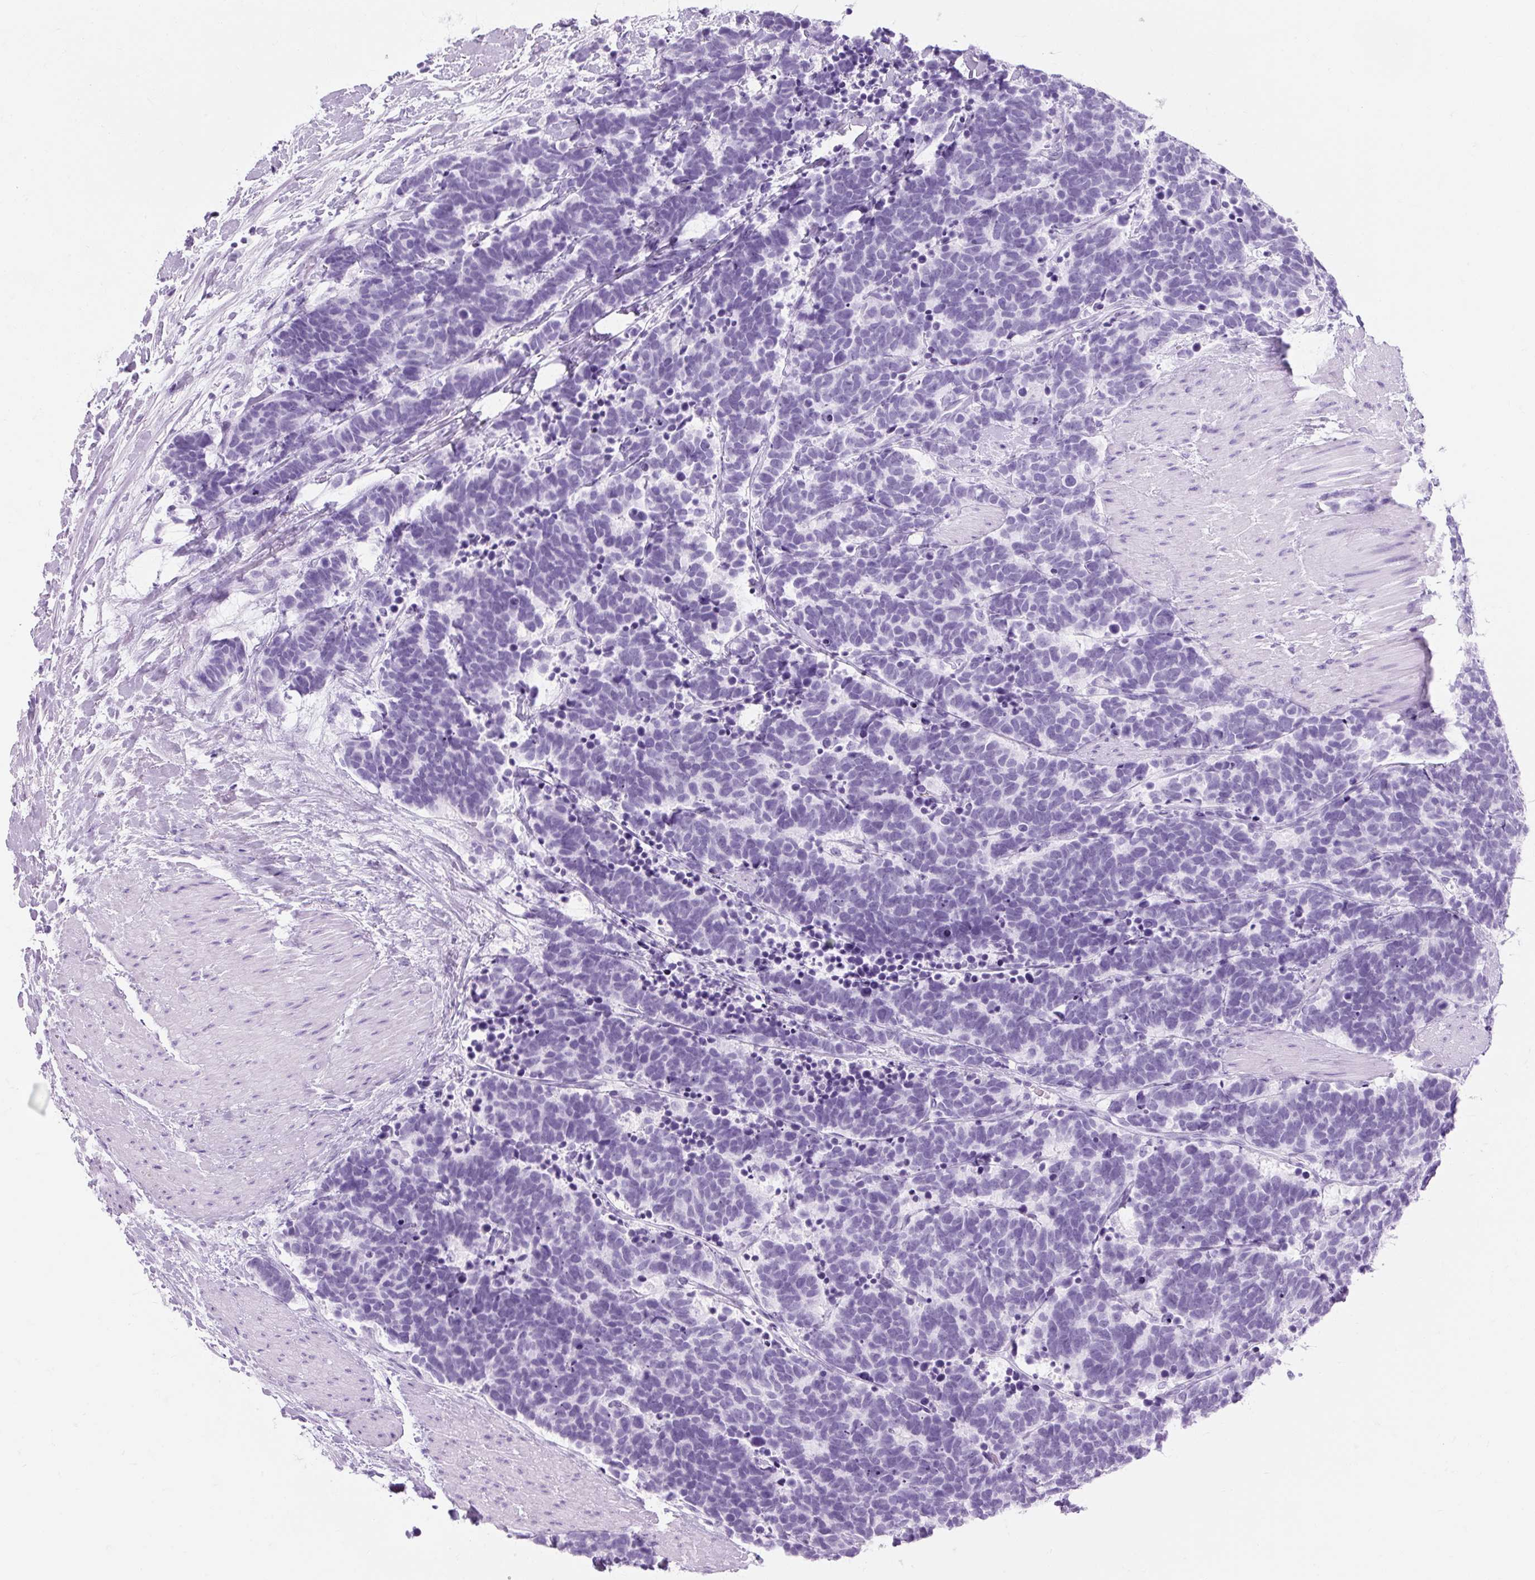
{"staining": {"intensity": "negative", "quantity": "none", "location": "none"}, "tissue": "carcinoid", "cell_type": "Tumor cells", "image_type": "cancer", "snomed": [{"axis": "morphology", "description": "Carcinoma, NOS"}, {"axis": "morphology", "description": "Carcinoid, malignant, NOS"}, {"axis": "topography", "description": "Prostate"}], "caption": "The photomicrograph exhibits no staining of tumor cells in carcinoma.", "gene": "TIGD2", "patient": {"sex": "male", "age": 57}}